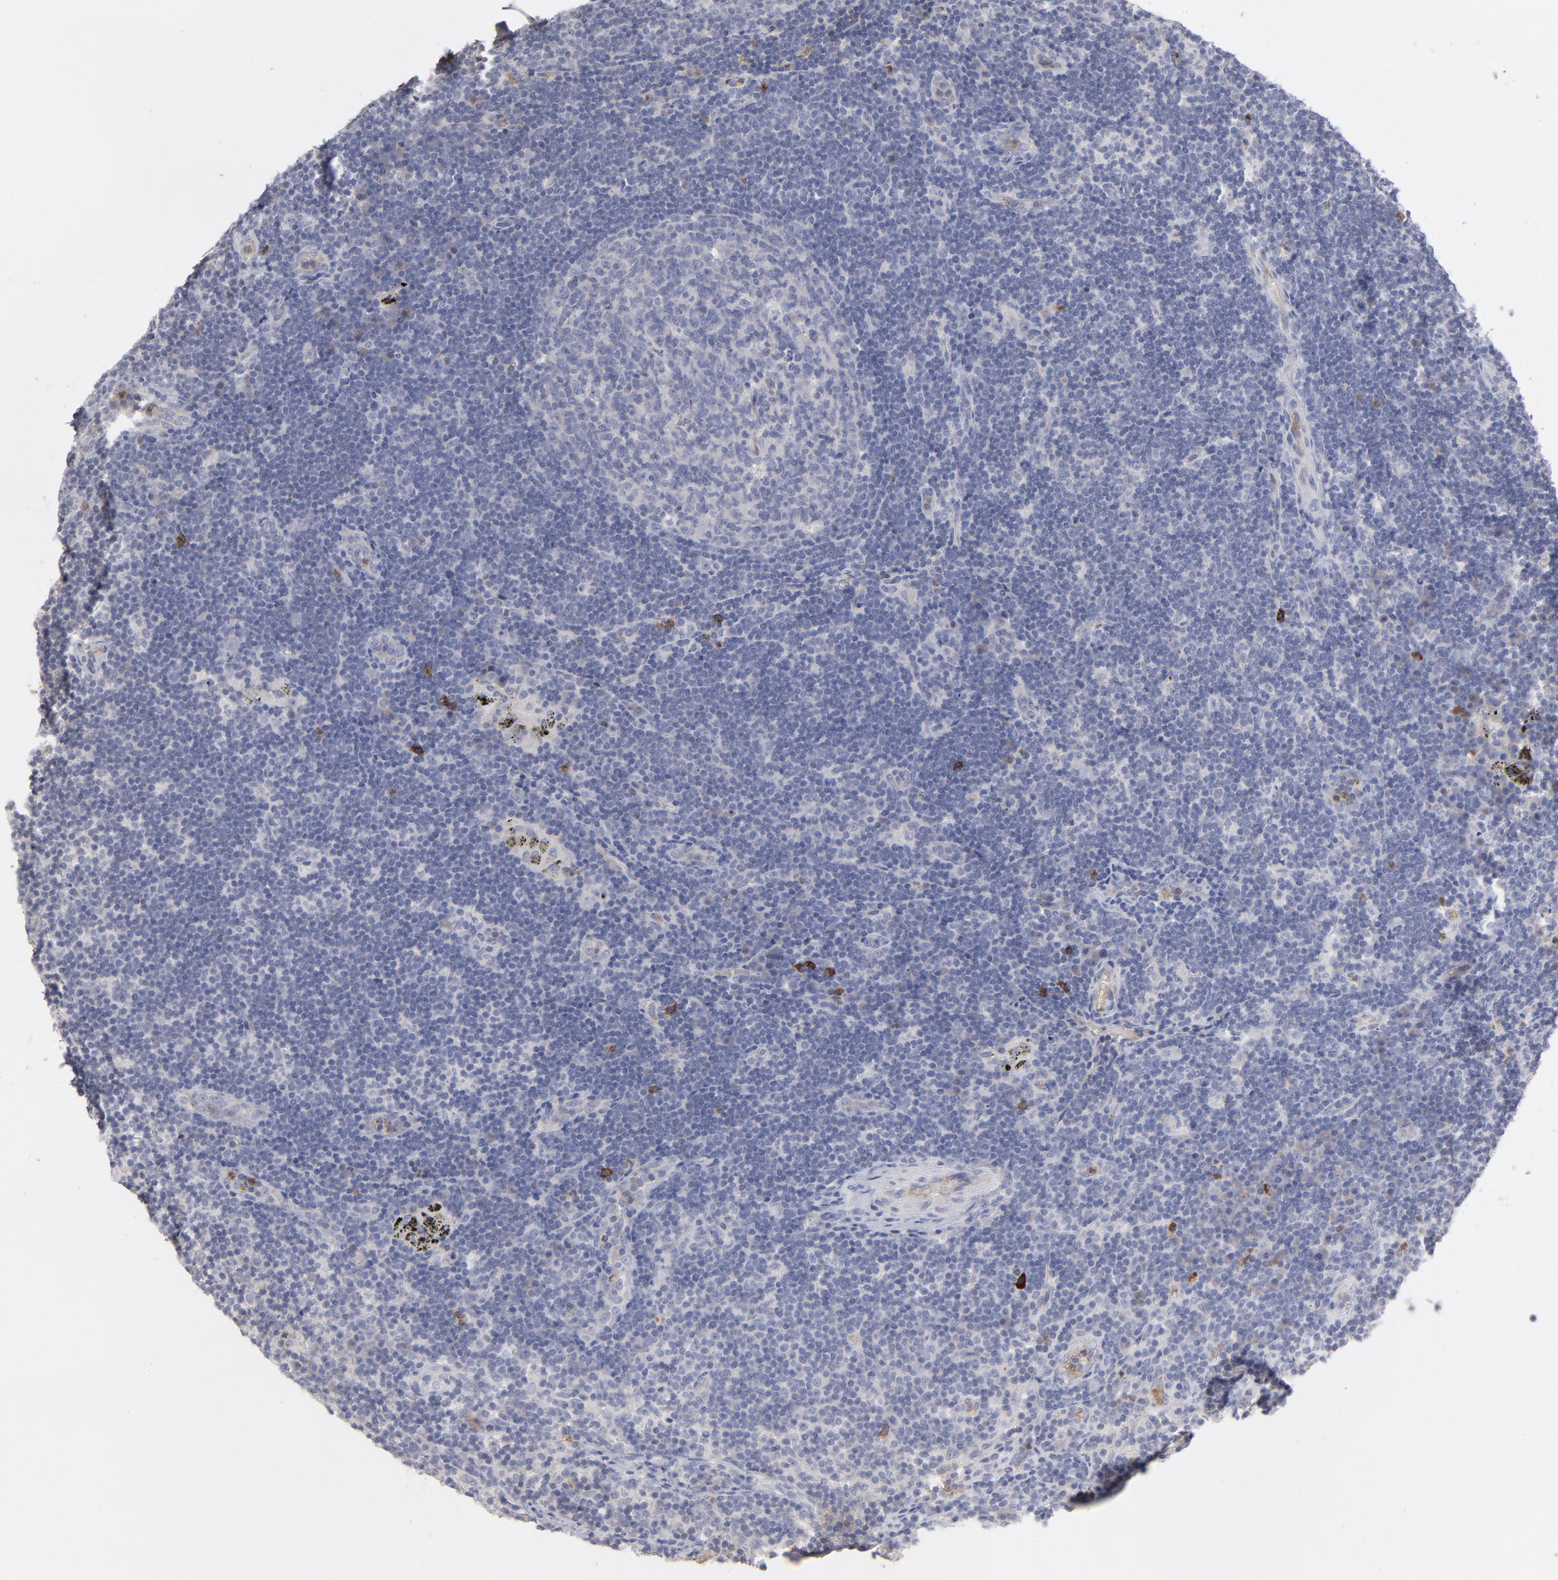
{"staining": {"intensity": "negative", "quantity": "none", "location": "none"}, "tissue": "lymph node", "cell_type": "Germinal center cells", "image_type": "normal", "snomed": [{"axis": "morphology", "description": "Normal tissue, NOS"}, {"axis": "morphology", "description": "Squamous cell carcinoma, metastatic, NOS"}, {"axis": "topography", "description": "Lymph node"}], "caption": "DAB (3,3'-diaminobenzidine) immunohistochemical staining of unremarkable lymph node reveals no significant staining in germinal center cells. The staining was performed using DAB to visualize the protein expression in brown, while the nuclei were stained in blue with hematoxylin (Magnification: 20x).", "gene": "CCR3", "patient": {"sex": "female", "age": 53}}